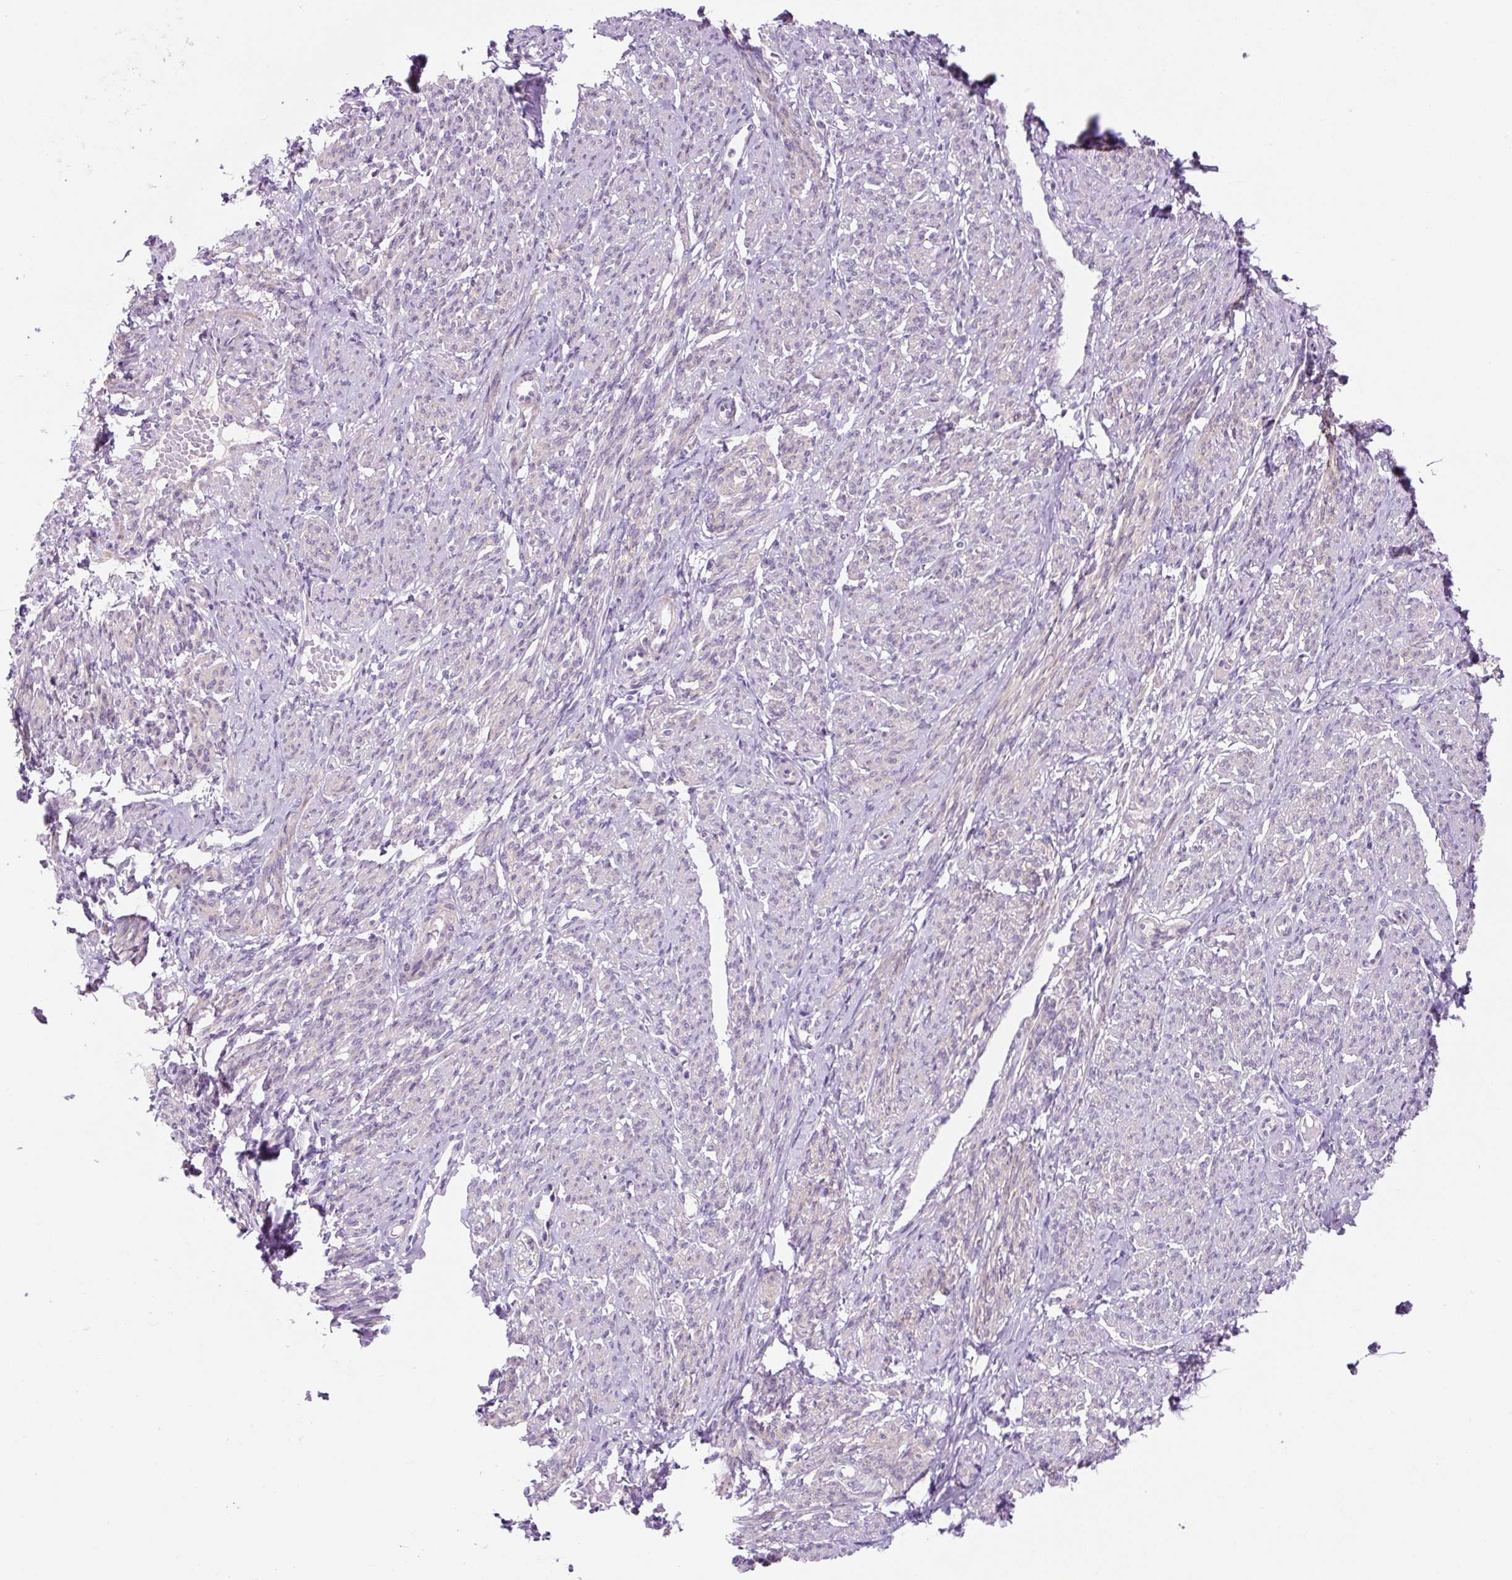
{"staining": {"intensity": "weak", "quantity": "25%-75%", "location": "cytoplasmic/membranous"}, "tissue": "smooth muscle", "cell_type": "Smooth muscle cells", "image_type": "normal", "snomed": [{"axis": "morphology", "description": "Normal tissue, NOS"}, {"axis": "topography", "description": "Smooth muscle"}], "caption": "The image demonstrates immunohistochemical staining of unremarkable smooth muscle. There is weak cytoplasmic/membranous expression is present in approximately 25%-75% of smooth muscle cells. The staining was performed using DAB (3,3'-diaminobenzidine), with brown indicating positive protein expression. Nuclei are stained blue with hematoxylin.", "gene": "OGDHL", "patient": {"sex": "female", "age": 65}}